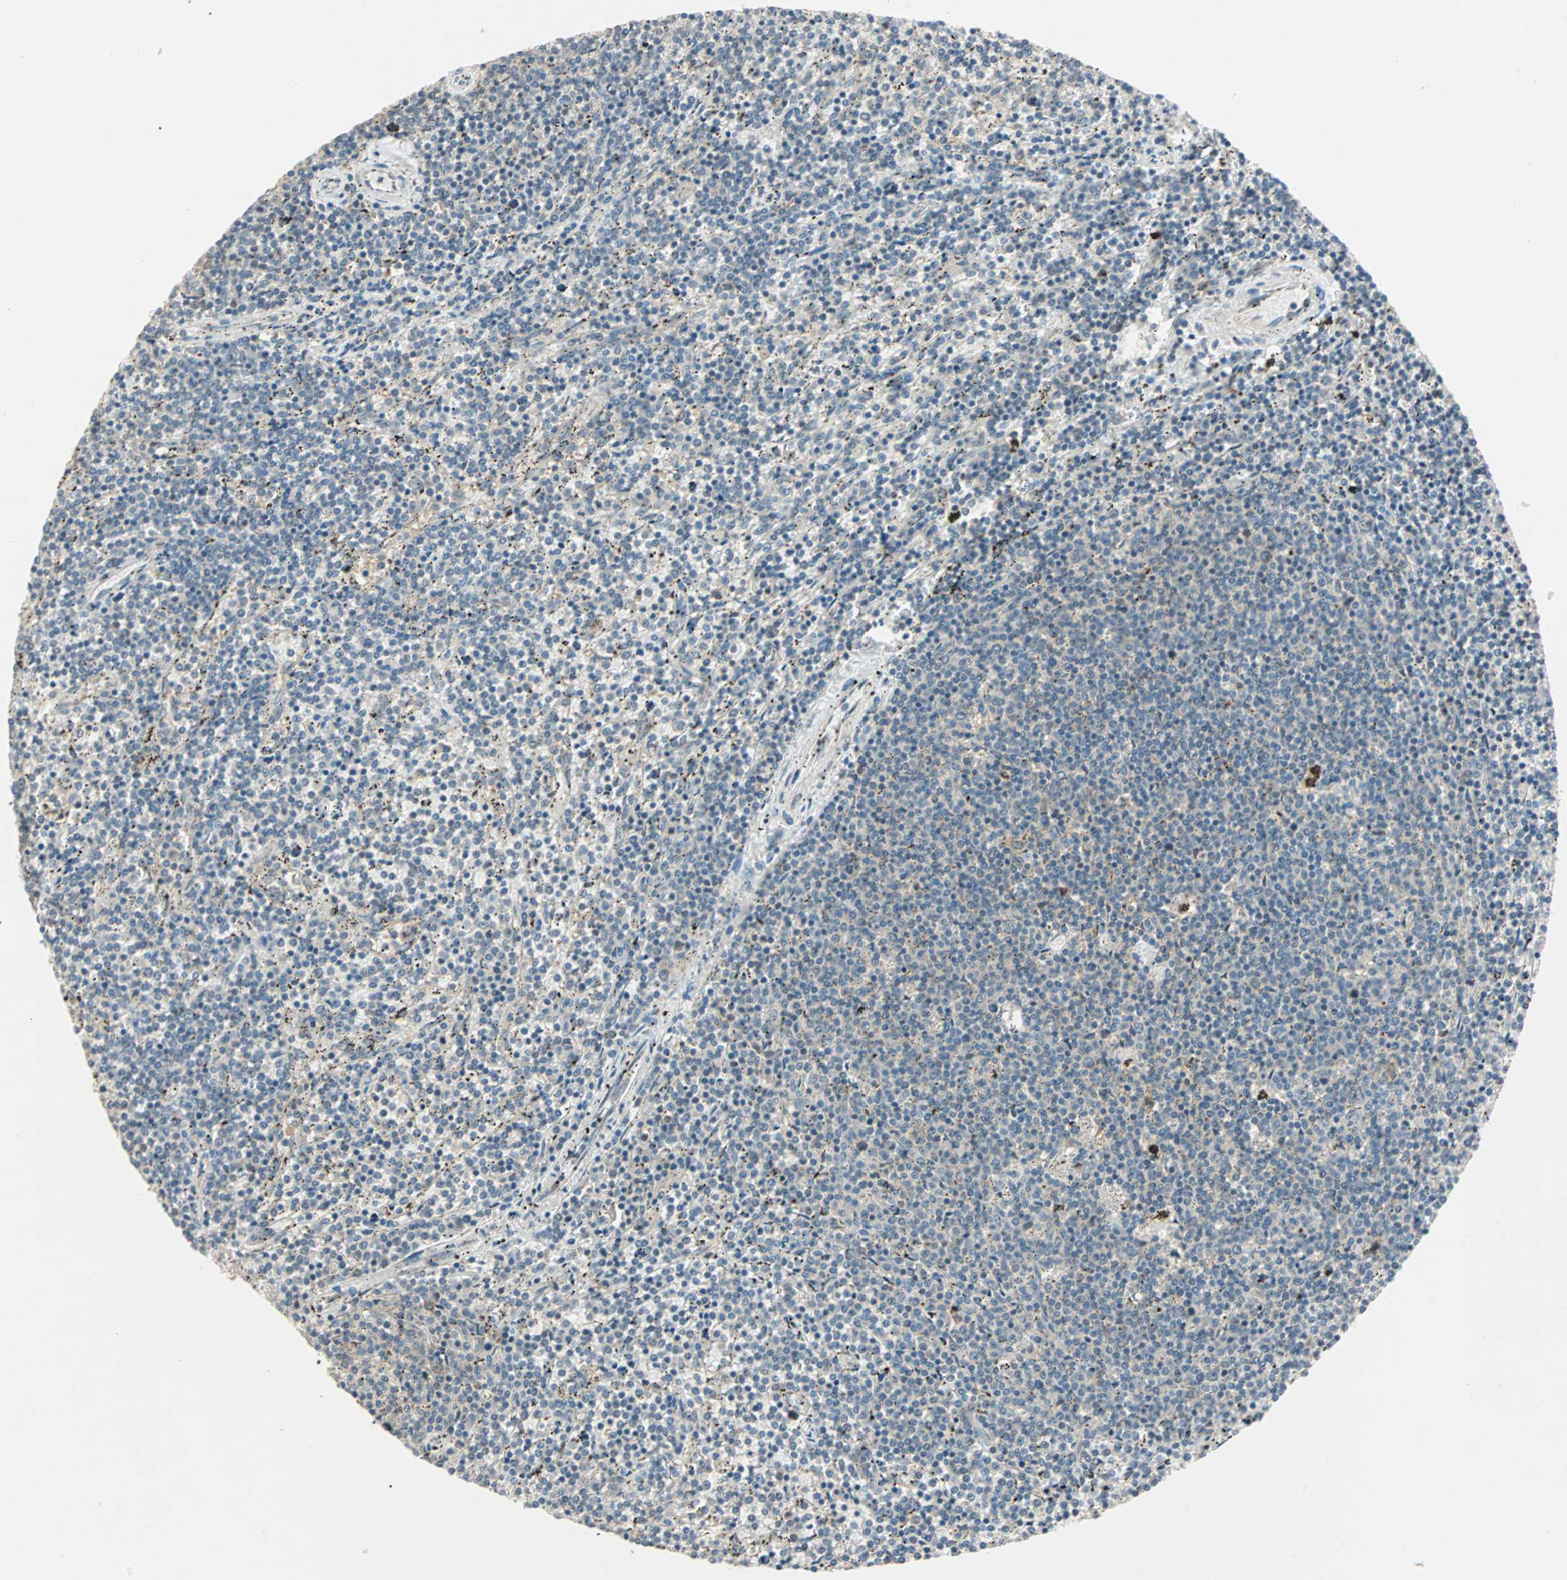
{"staining": {"intensity": "negative", "quantity": "none", "location": "none"}, "tissue": "lymphoma", "cell_type": "Tumor cells", "image_type": "cancer", "snomed": [{"axis": "morphology", "description": "Malignant lymphoma, non-Hodgkin's type, Low grade"}, {"axis": "topography", "description": "Spleen"}], "caption": "Tumor cells show no significant staining in lymphoma.", "gene": "TTF2", "patient": {"sex": "female", "age": 50}}